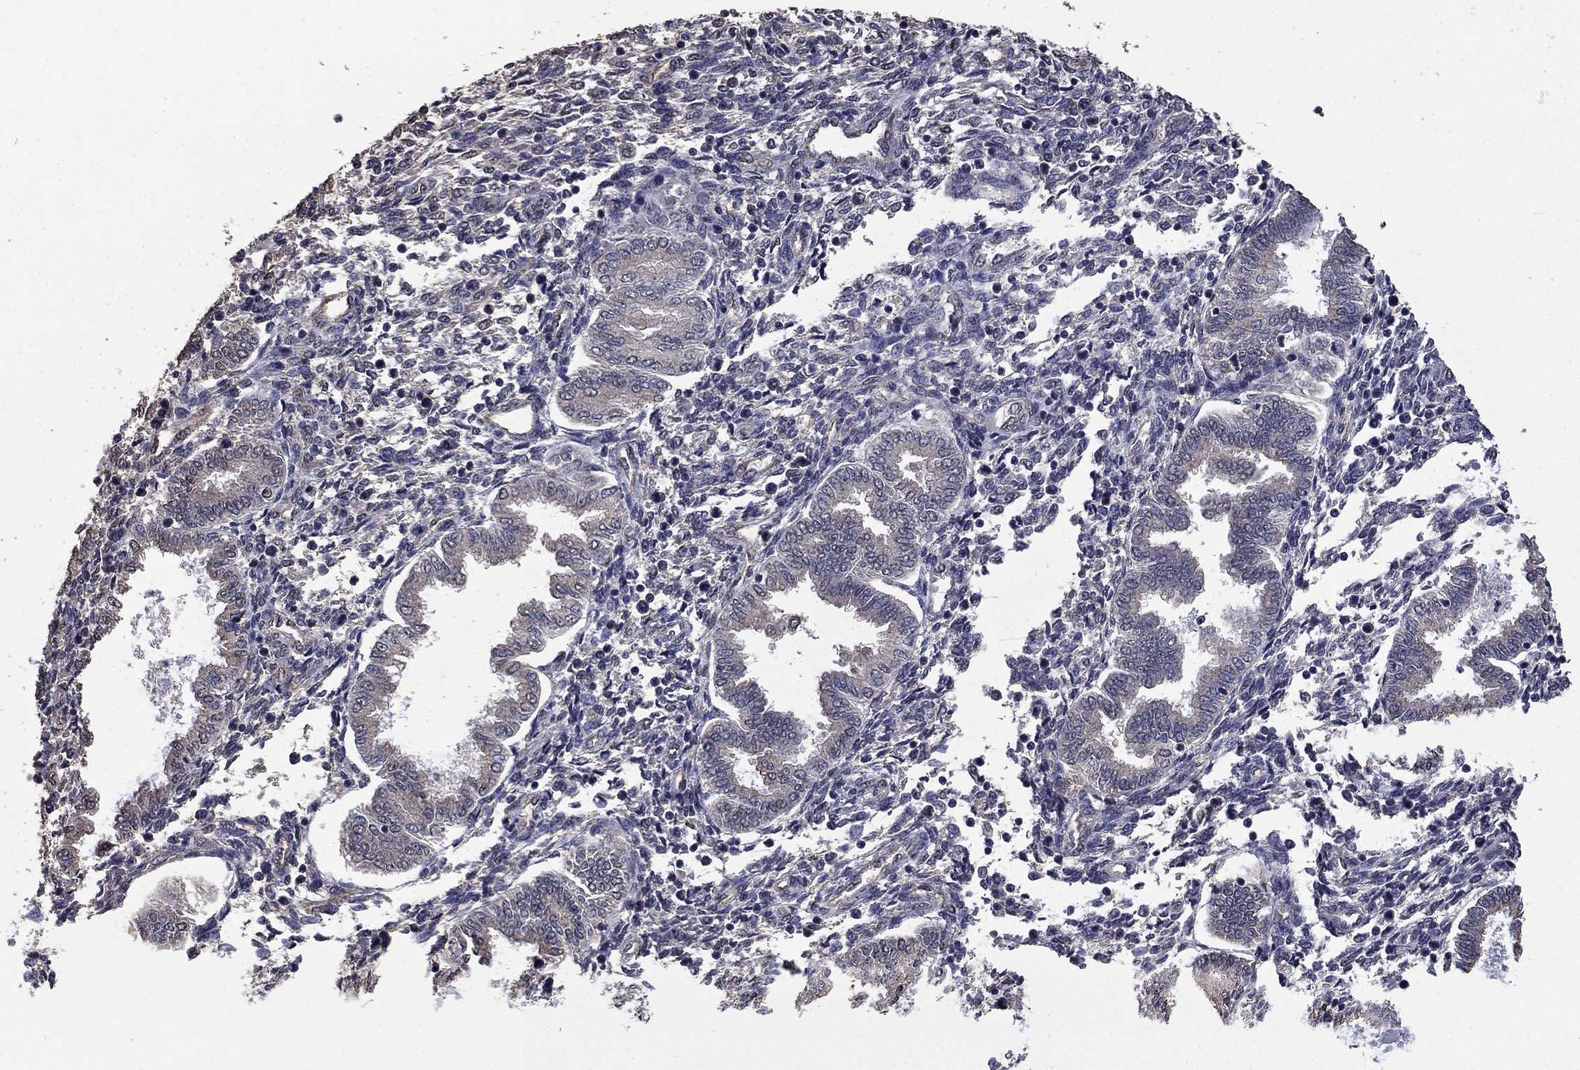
{"staining": {"intensity": "negative", "quantity": "none", "location": "none"}, "tissue": "endometrium", "cell_type": "Cells in endometrial stroma", "image_type": "normal", "snomed": [{"axis": "morphology", "description": "Normal tissue, NOS"}, {"axis": "topography", "description": "Endometrium"}], "caption": "High magnification brightfield microscopy of benign endometrium stained with DAB (3,3'-diaminobenzidine) (brown) and counterstained with hematoxylin (blue): cells in endometrial stroma show no significant staining. Brightfield microscopy of IHC stained with DAB (3,3'-diaminobenzidine) (brown) and hematoxylin (blue), captured at high magnification.", "gene": "MFAP3L", "patient": {"sex": "female", "age": 42}}